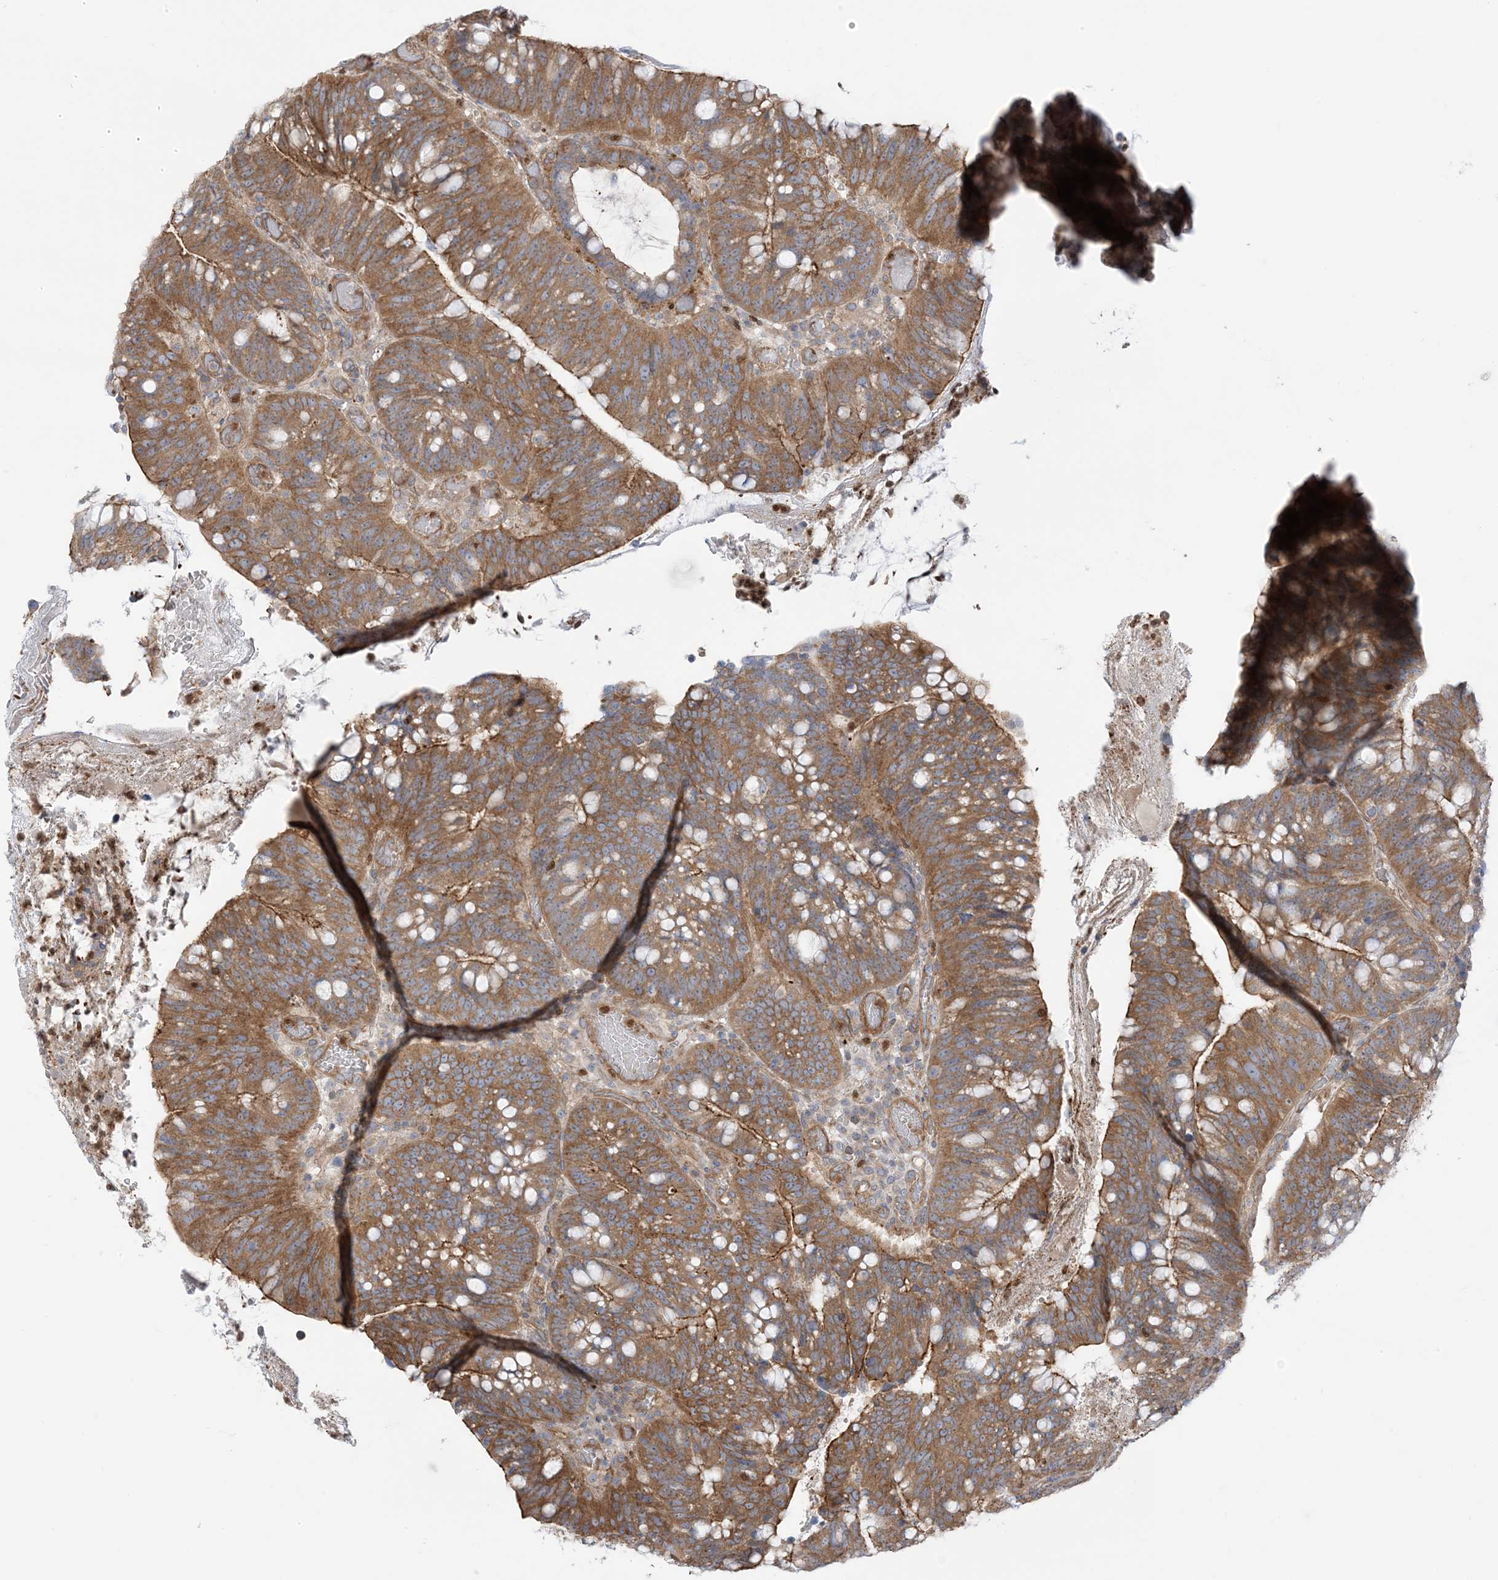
{"staining": {"intensity": "moderate", "quantity": ">75%", "location": "cytoplasmic/membranous"}, "tissue": "colorectal cancer", "cell_type": "Tumor cells", "image_type": "cancer", "snomed": [{"axis": "morphology", "description": "Adenocarcinoma, NOS"}, {"axis": "topography", "description": "Colon"}], "caption": "Protein staining of adenocarcinoma (colorectal) tissue reveals moderate cytoplasmic/membranous staining in approximately >75% of tumor cells.", "gene": "ICMT", "patient": {"sex": "female", "age": 66}}